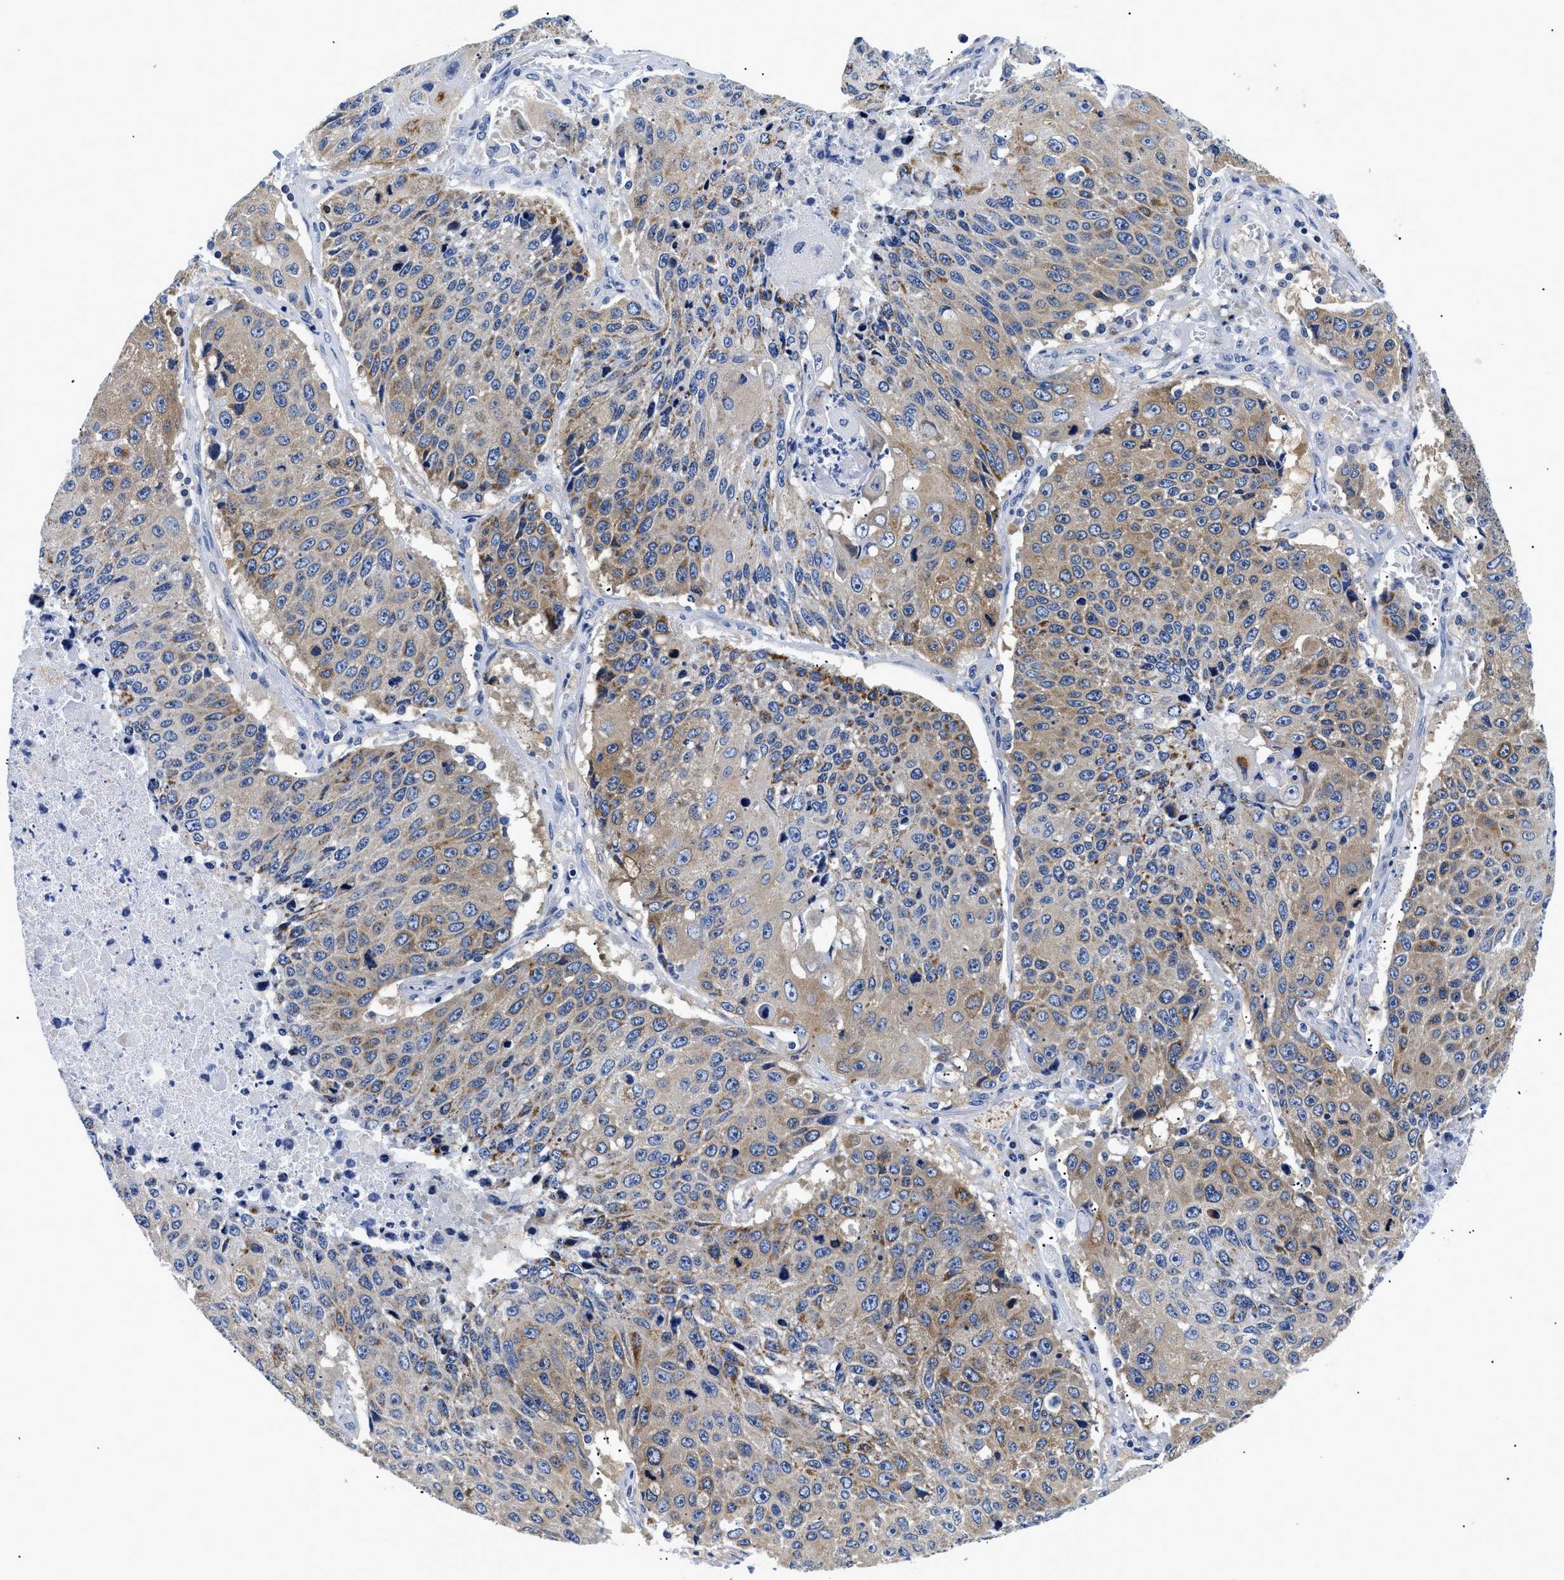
{"staining": {"intensity": "moderate", "quantity": "25%-75%", "location": "cytoplasmic/membranous"}, "tissue": "lung cancer", "cell_type": "Tumor cells", "image_type": "cancer", "snomed": [{"axis": "morphology", "description": "Squamous cell carcinoma, NOS"}, {"axis": "topography", "description": "Lung"}], "caption": "Human squamous cell carcinoma (lung) stained for a protein (brown) demonstrates moderate cytoplasmic/membranous positive expression in approximately 25%-75% of tumor cells.", "gene": "MEA1", "patient": {"sex": "male", "age": 61}}